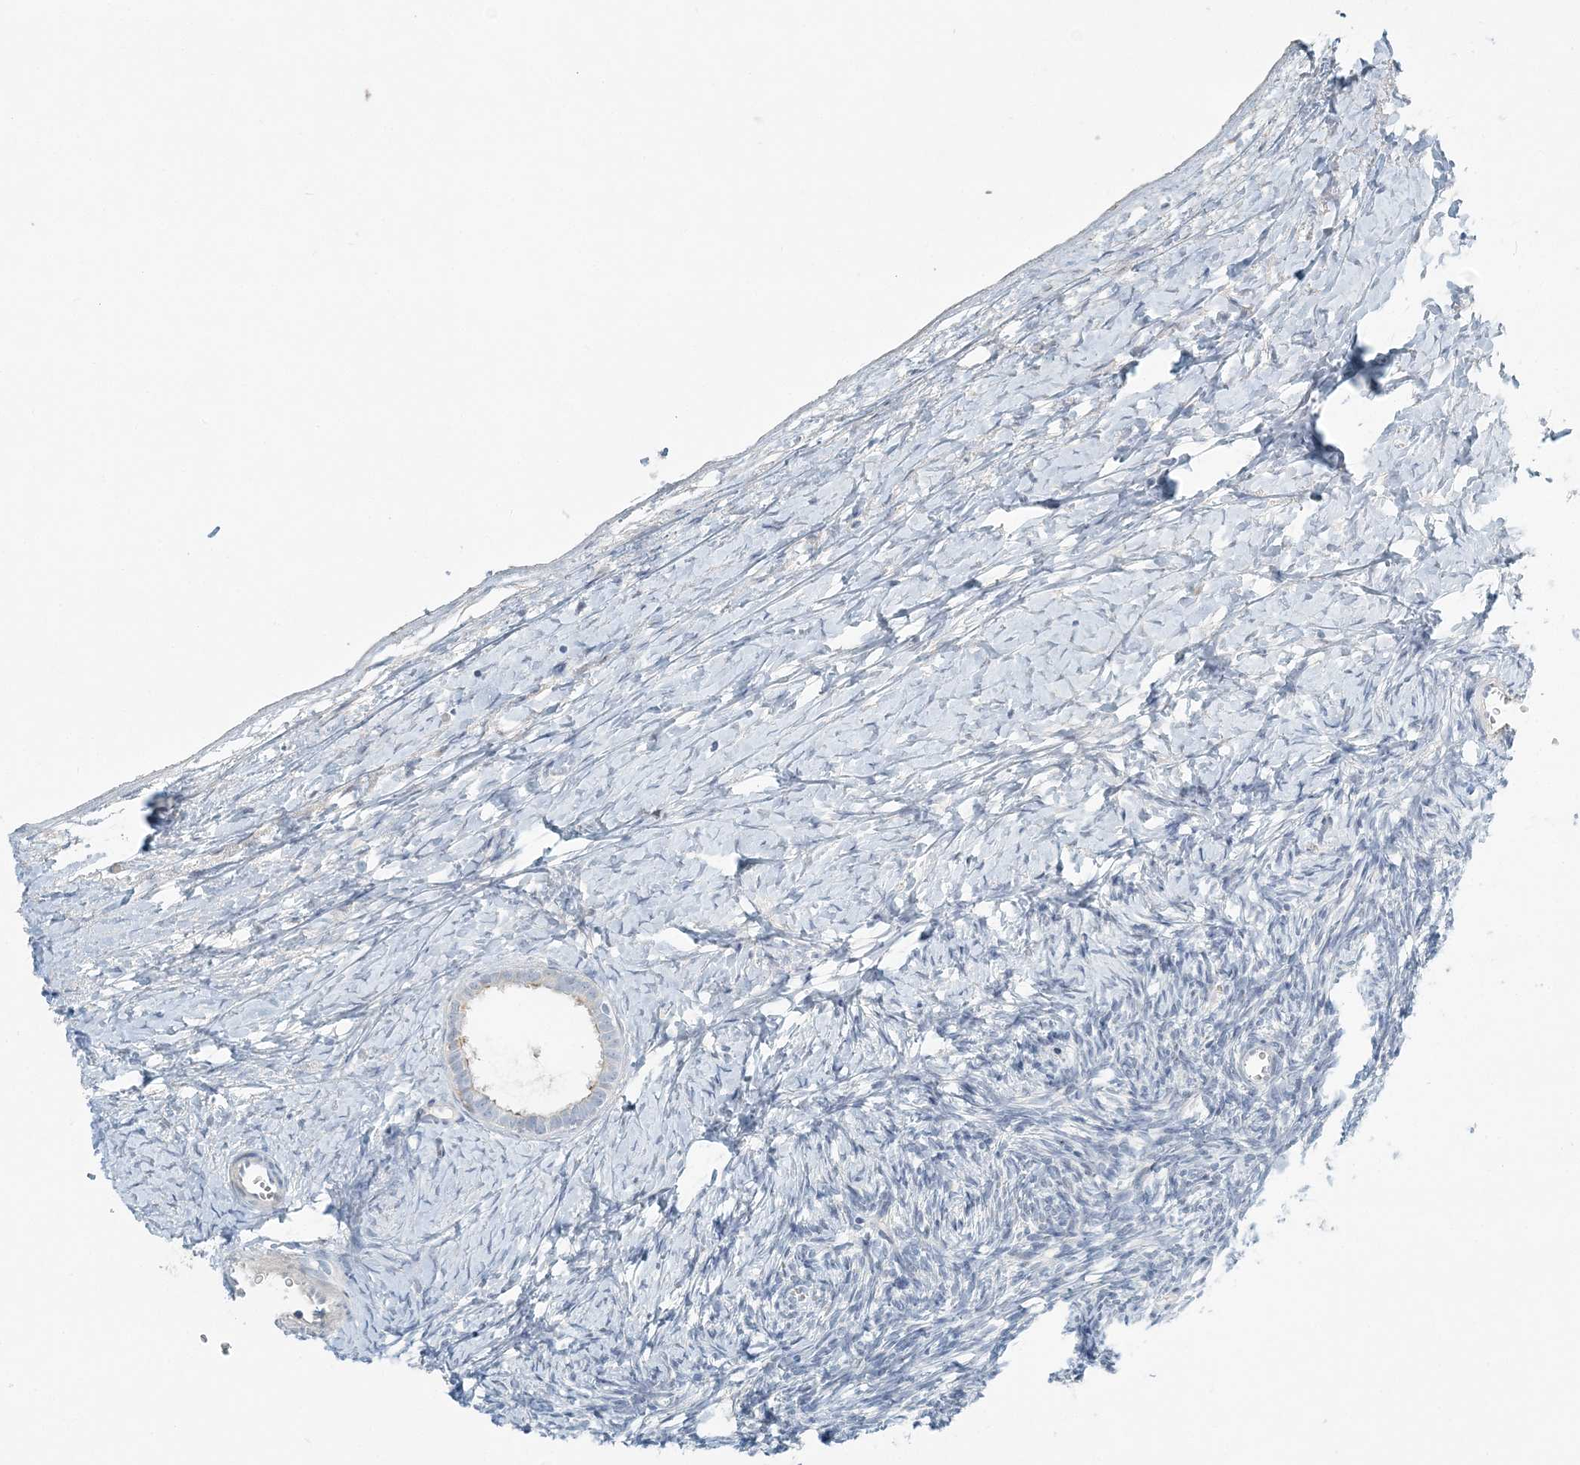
{"staining": {"intensity": "weak", "quantity": "<25%", "location": "cytoplasmic/membranous"}, "tissue": "ovary", "cell_type": "Follicle cells", "image_type": "normal", "snomed": [{"axis": "morphology", "description": "Normal tissue, NOS"}, {"axis": "morphology", "description": "Developmental malformation"}, {"axis": "topography", "description": "Ovary"}], "caption": "Benign ovary was stained to show a protein in brown. There is no significant staining in follicle cells.", "gene": "NAA11", "patient": {"sex": "female", "age": 39}}